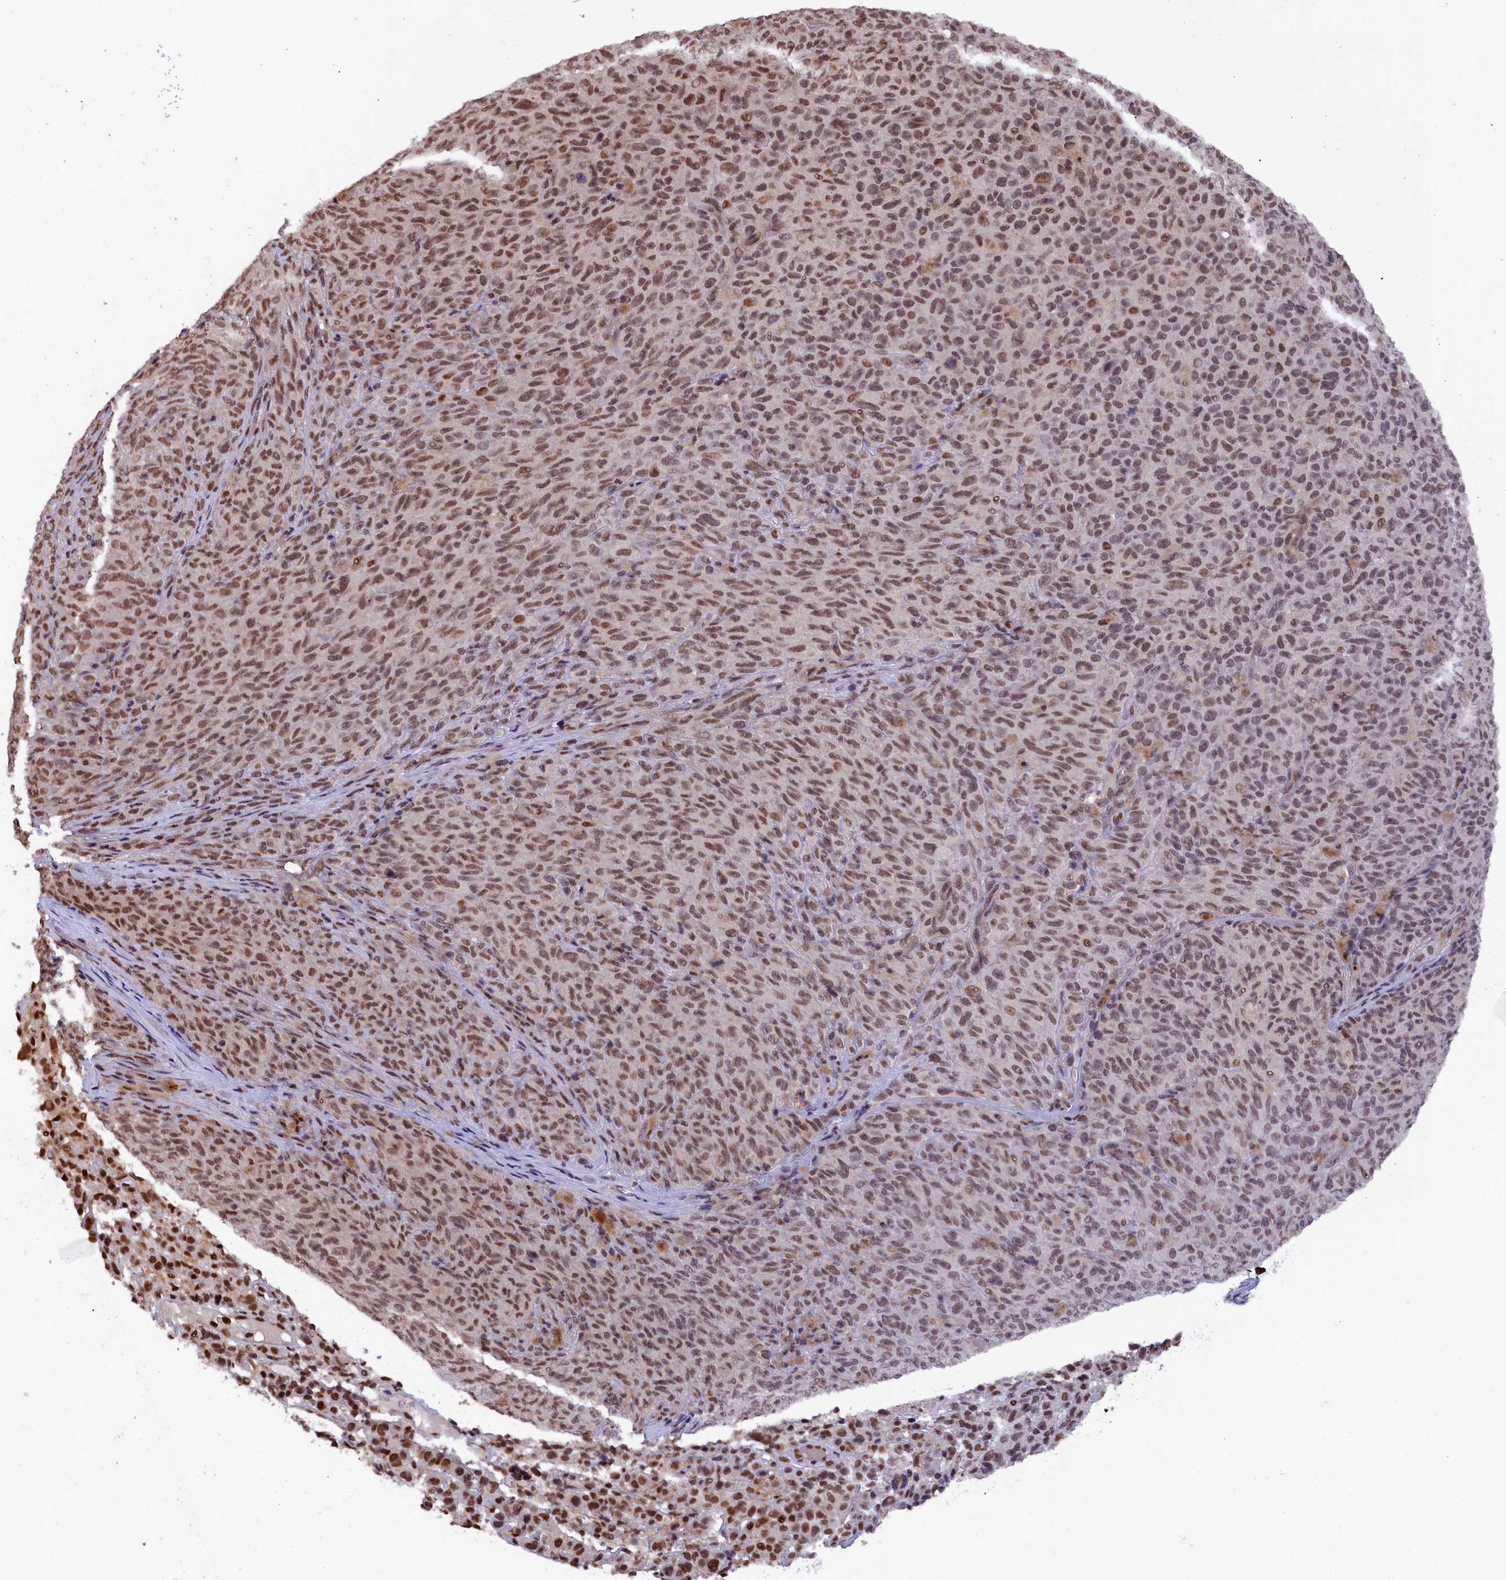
{"staining": {"intensity": "moderate", "quantity": ">75%", "location": "nuclear"}, "tissue": "melanoma", "cell_type": "Tumor cells", "image_type": "cancer", "snomed": [{"axis": "morphology", "description": "Malignant melanoma, NOS"}, {"axis": "topography", "description": "Skin"}], "caption": "A brown stain labels moderate nuclear positivity of a protein in malignant melanoma tumor cells.", "gene": "ADIG", "patient": {"sex": "female", "age": 82}}